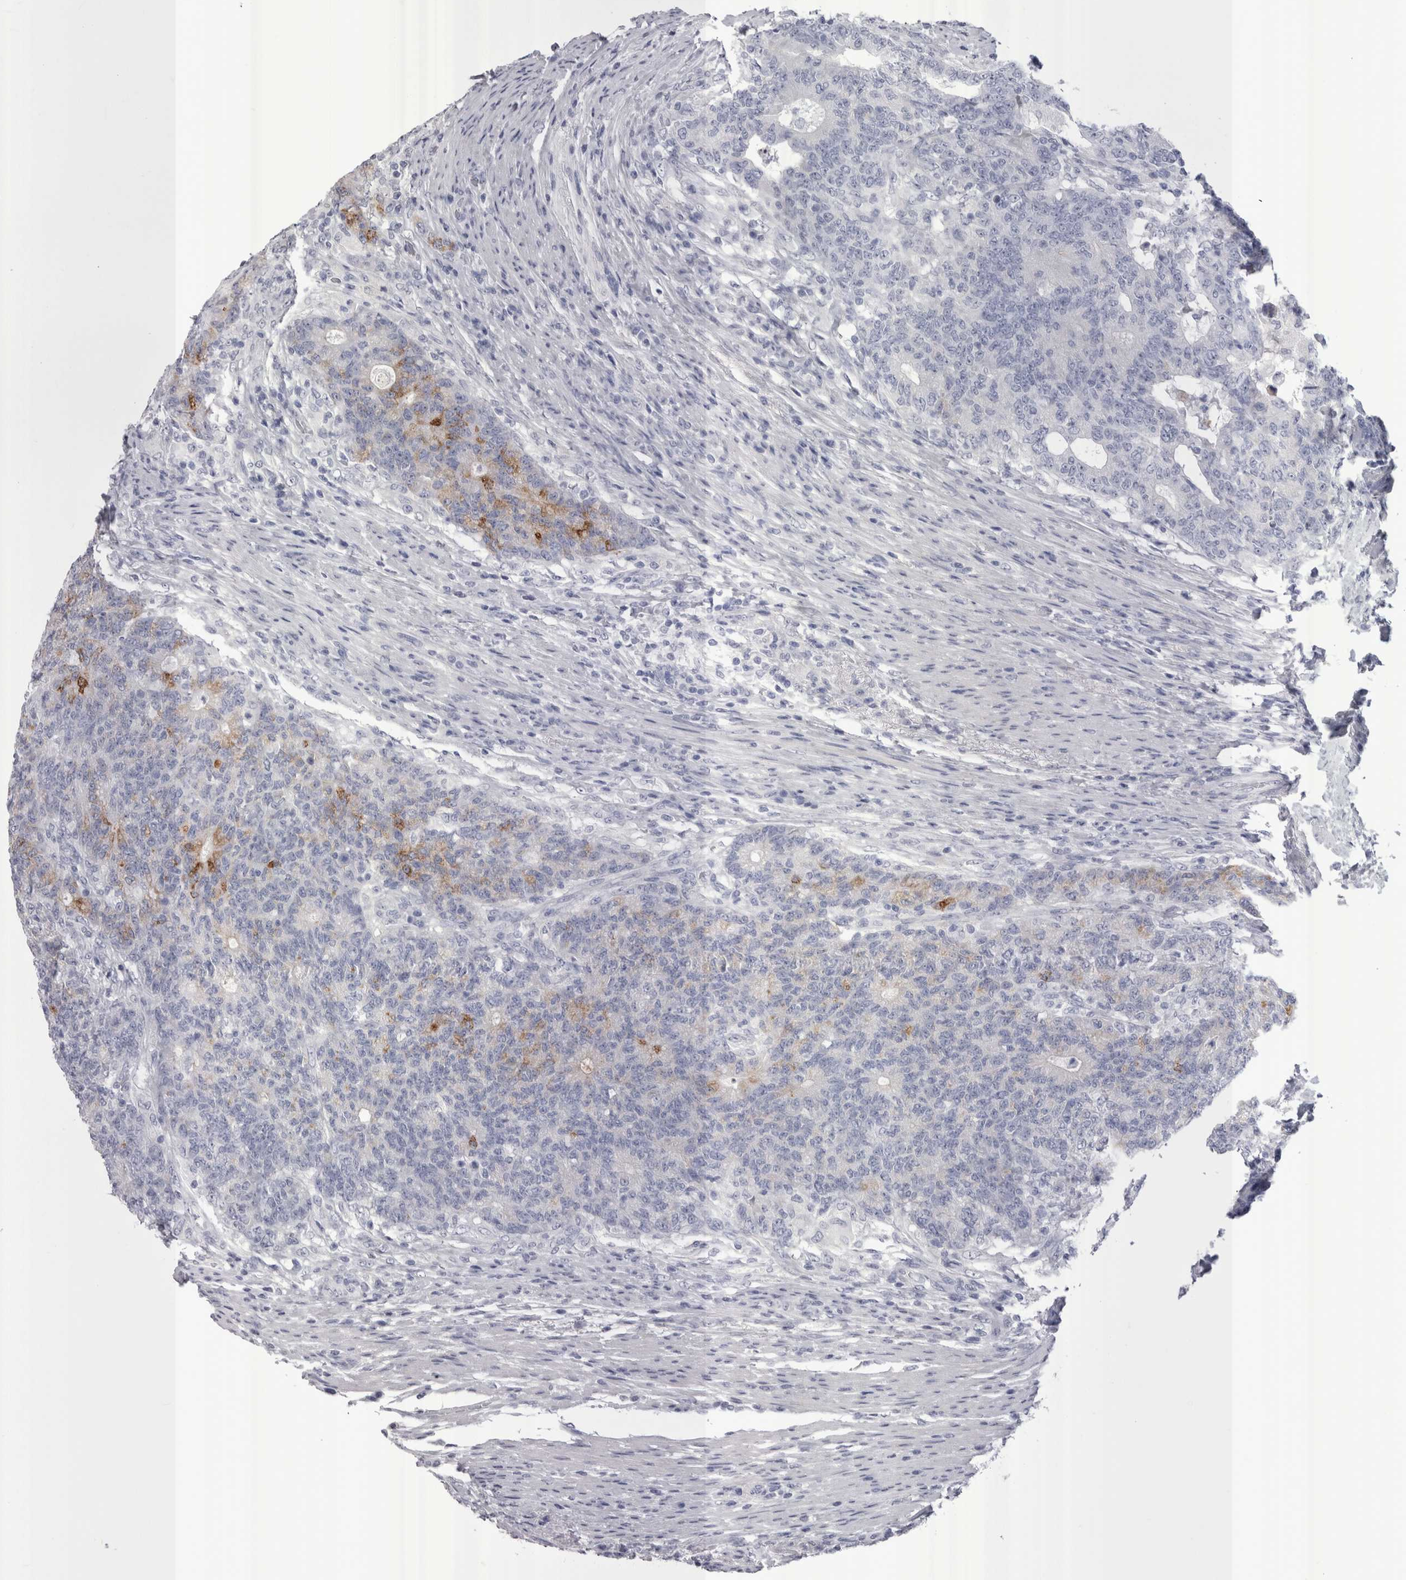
{"staining": {"intensity": "moderate", "quantity": "<25%", "location": "cytoplasmic/membranous"}, "tissue": "colorectal cancer", "cell_type": "Tumor cells", "image_type": "cancer", "snomed": [{"axis": "morphology", "description": "Normal tissue, NOS"}, {"axis": "morphology", "description": "Adenocarcinoma, NOS"}, {"axis": "topography", "description": "Colon"}], "caption": "This photomicrograph displays immunohistochemistry staining of human adenocarcinoma (colorectal), with low moderate cytoplasmic/membranous expression in about <25% of tumor cells.", "gene": "PWP2", "patient": {"sex": "female", "age": 75}}